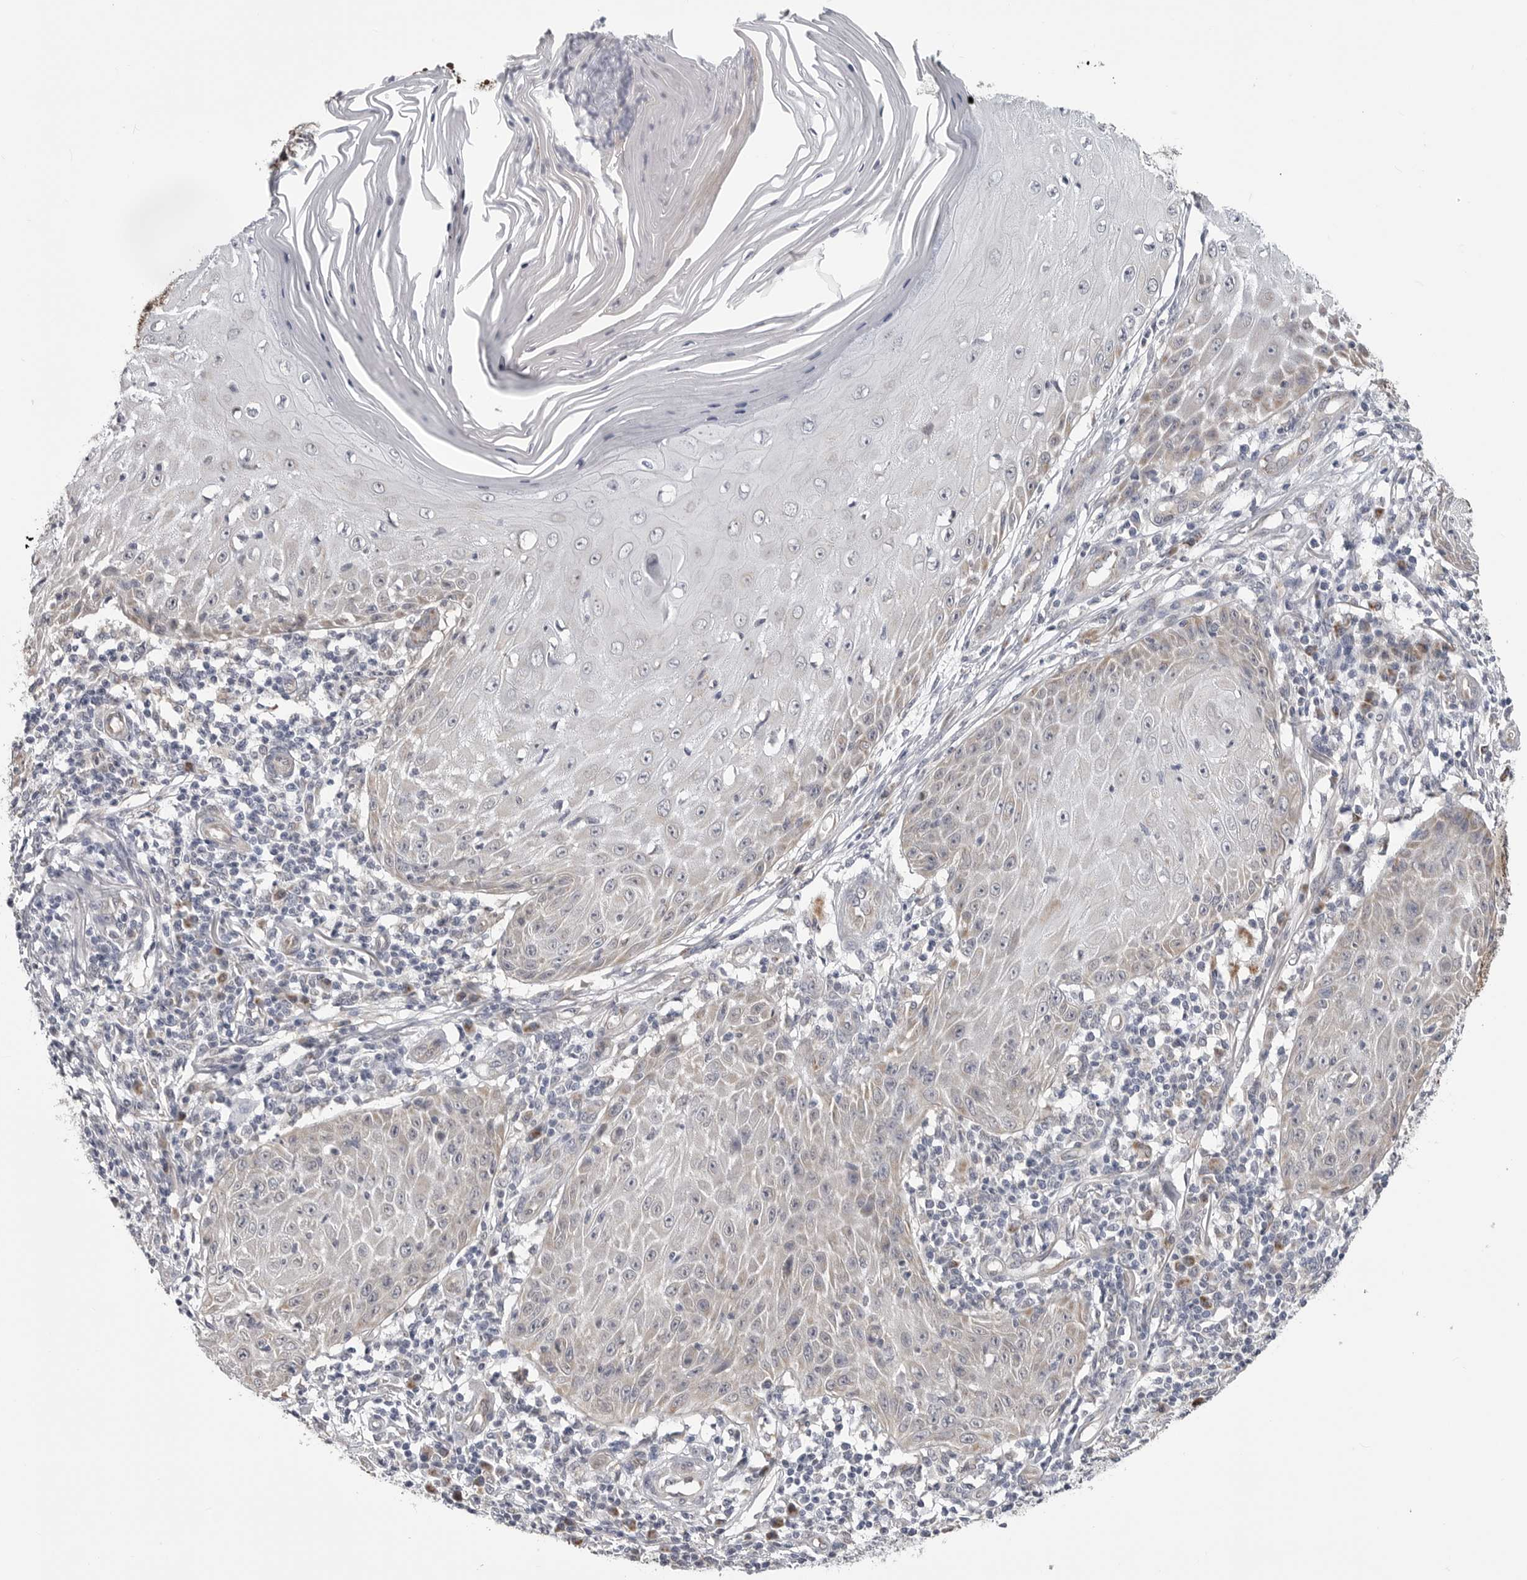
{"staining": {"intensity": "weak", "quantity": "<25%", "location": "cytoplasmic/membranous"}, "tissue": "skin cancer", "cell_type": "Tumor cells", "image_type": "cancer", "snomed": [{"axis": "morphology", "description": "Squamous cell carcinoma, NOS"}, {"axis": "topography", "description": "Skin"}], "caption": "DAB (3,3'-diaminobenzidine) immunohistochemical staining of human squamous cell carcinoma (skin) displays no significant positivity in tumor cells. The staining was performed using DAB (3,3'-diaminobenzidine) to visualize the protein expression in brown, while the nuclei were stained in blue with hematoxylin (Magnification: 20x).", "gene": "FH", "patient": {"sex": "female", "age": 73}}